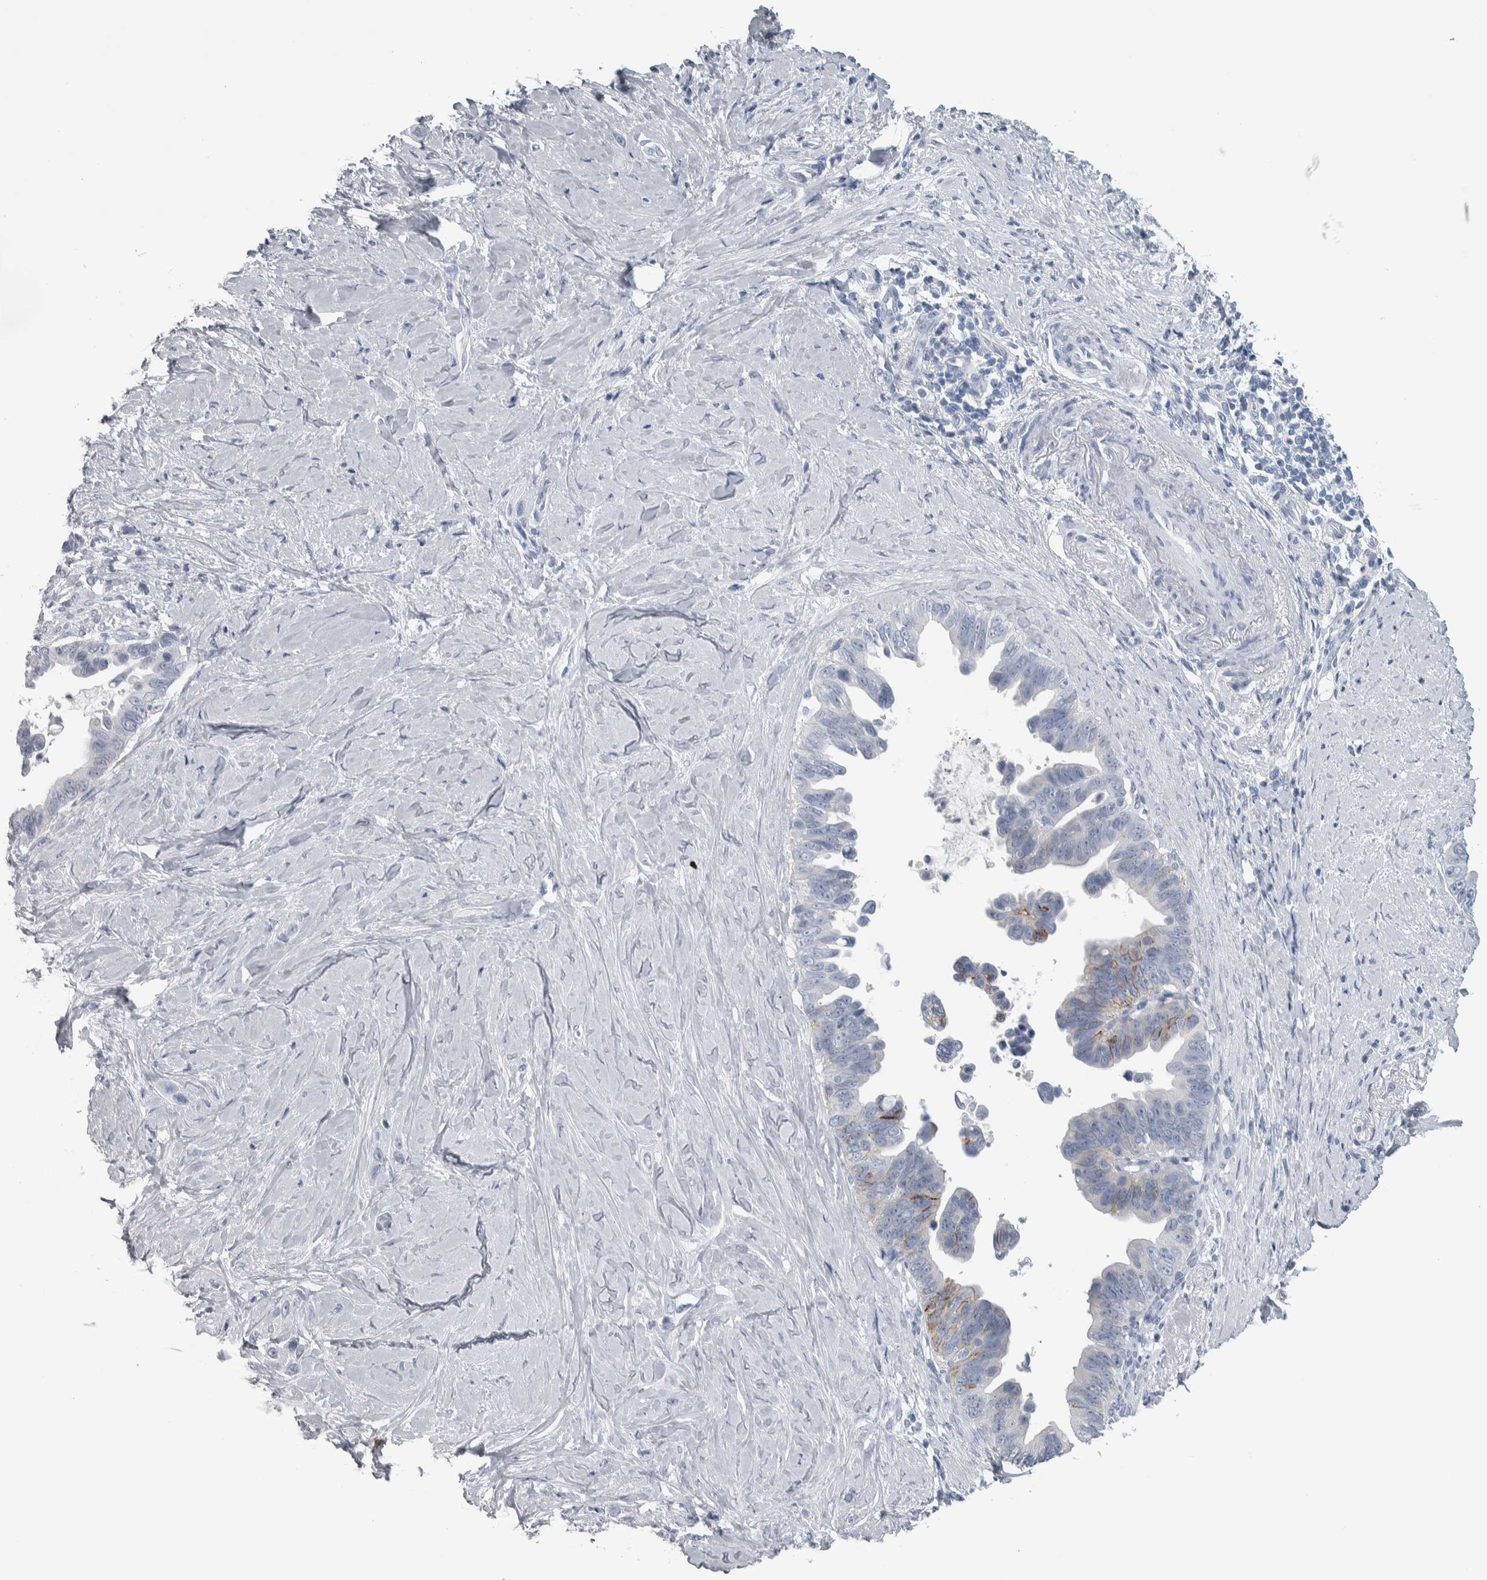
{"staining": {"intensity": "strong", "quantity": "<25%", "location": "cytoplasmic/membranous"}, "tissue": "pancreatic cancer", "cell_type": "Tumor cells", "image_type": "cancer", "snomed": [{"axis": "morphology", "description": "Adenocarcinoma, NOS"}, {"axis": "topography", "description": "Pancreas"}], "caption": "IHC photomicrograph of pancreatic cancer stained for a protein (brown), which reveals medium levels of strong cytoplasmic/membranous staining in approximately <25% of tumor cells.", "gene": "CDH17", "patient": {"sex": "female", "age": 72}}